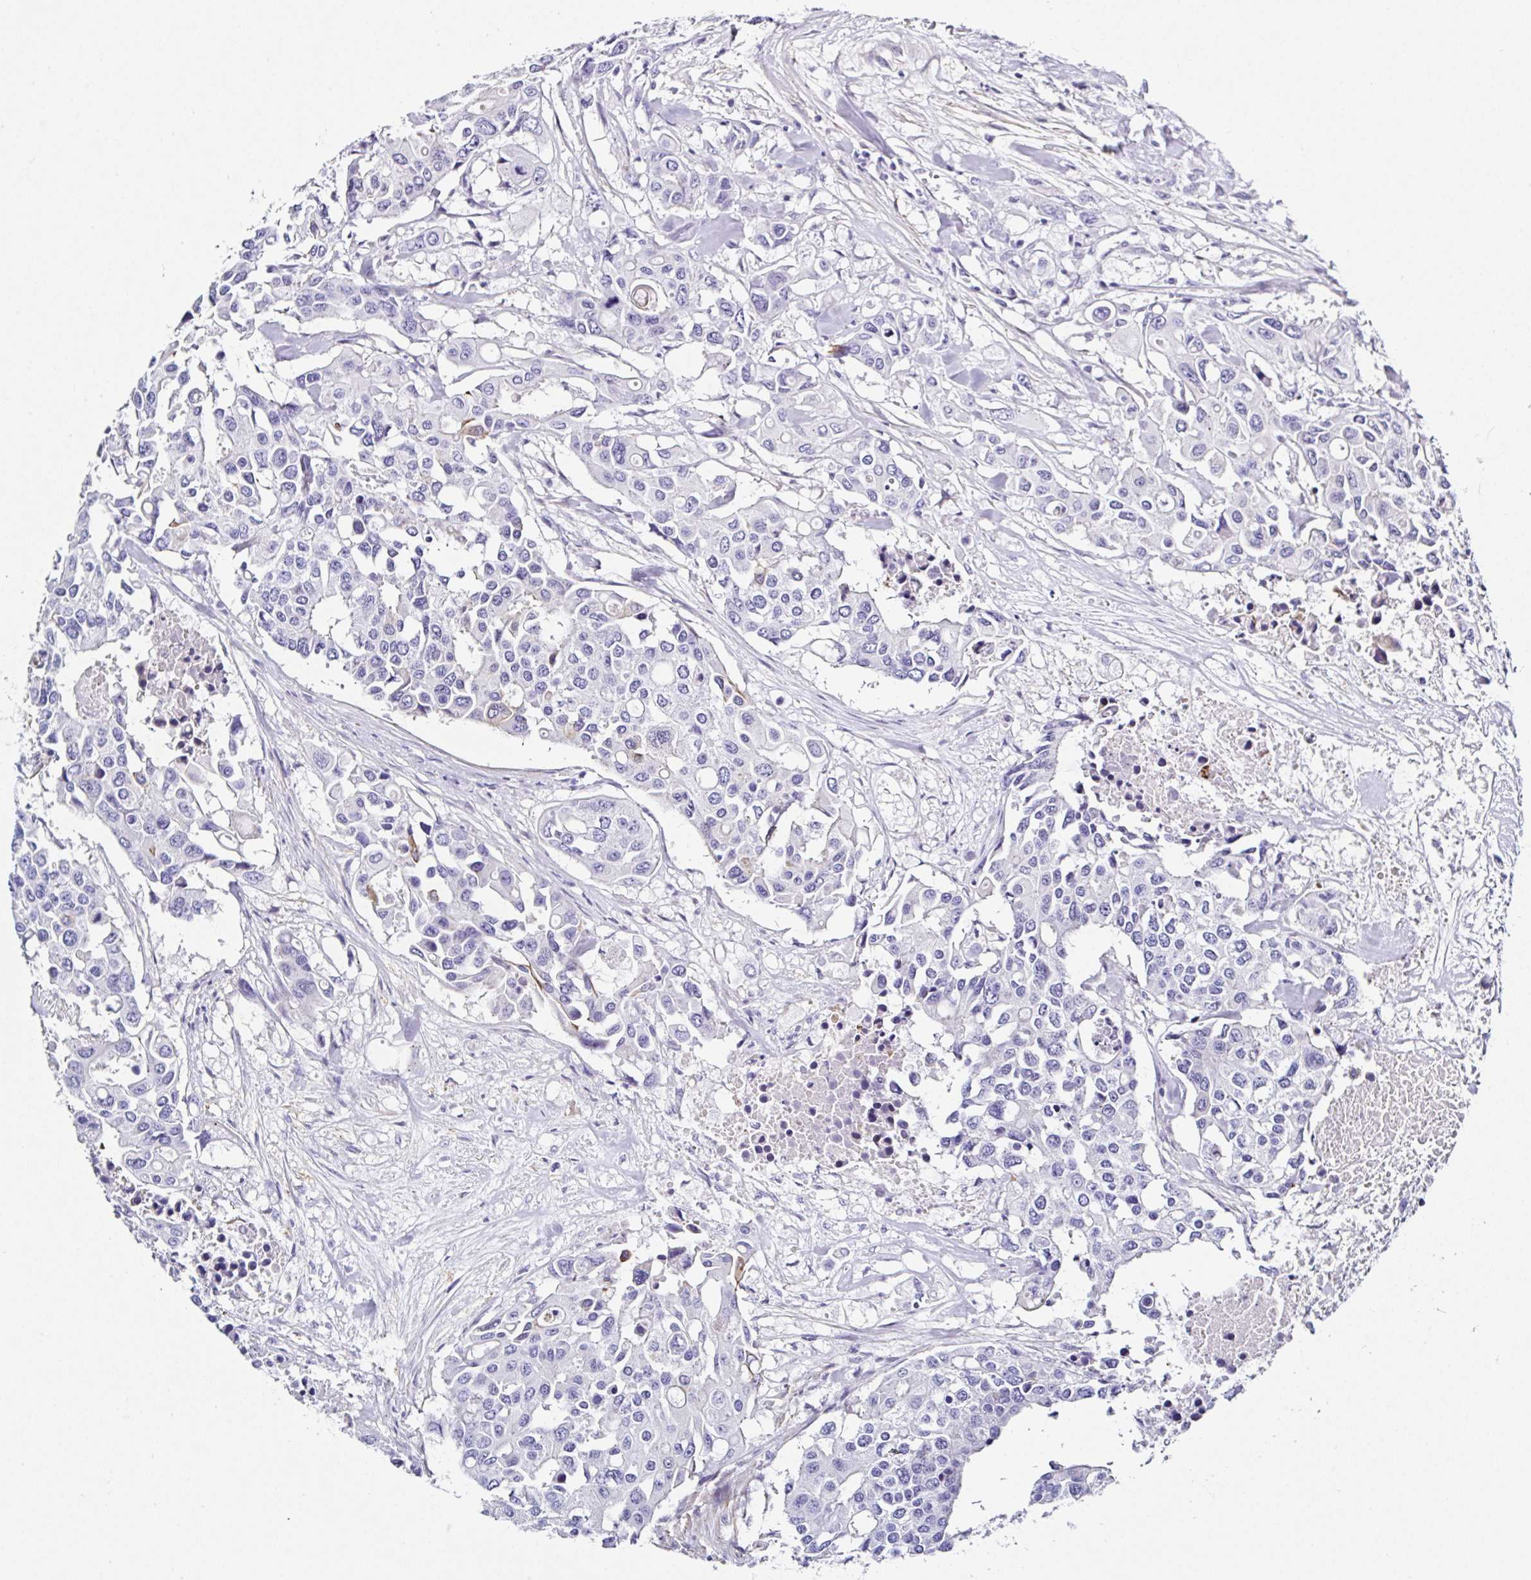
{"staining": {"intensity": "negative", "quantity": "none", "location": "none"}, "tissue": "colorectal cancer", "cell_type": "Tumor cells", "image_type": "cancer", "snomed": [{"axis": "morphology", "description": "Adenocarcinoma, NOS"}, {"axis": "topography", "description": "Colon"}], "caption": "Protein analysis of colorectal cancer shows no significant expression in tumor cells. The staining is performed using DAB (3,3'-diaminobenzidine) brown chromogen with nuclei counter-stained in using hematoxylin.", "gene": "PPFIA4", "patient": {"sex": "male", "age": 77}}